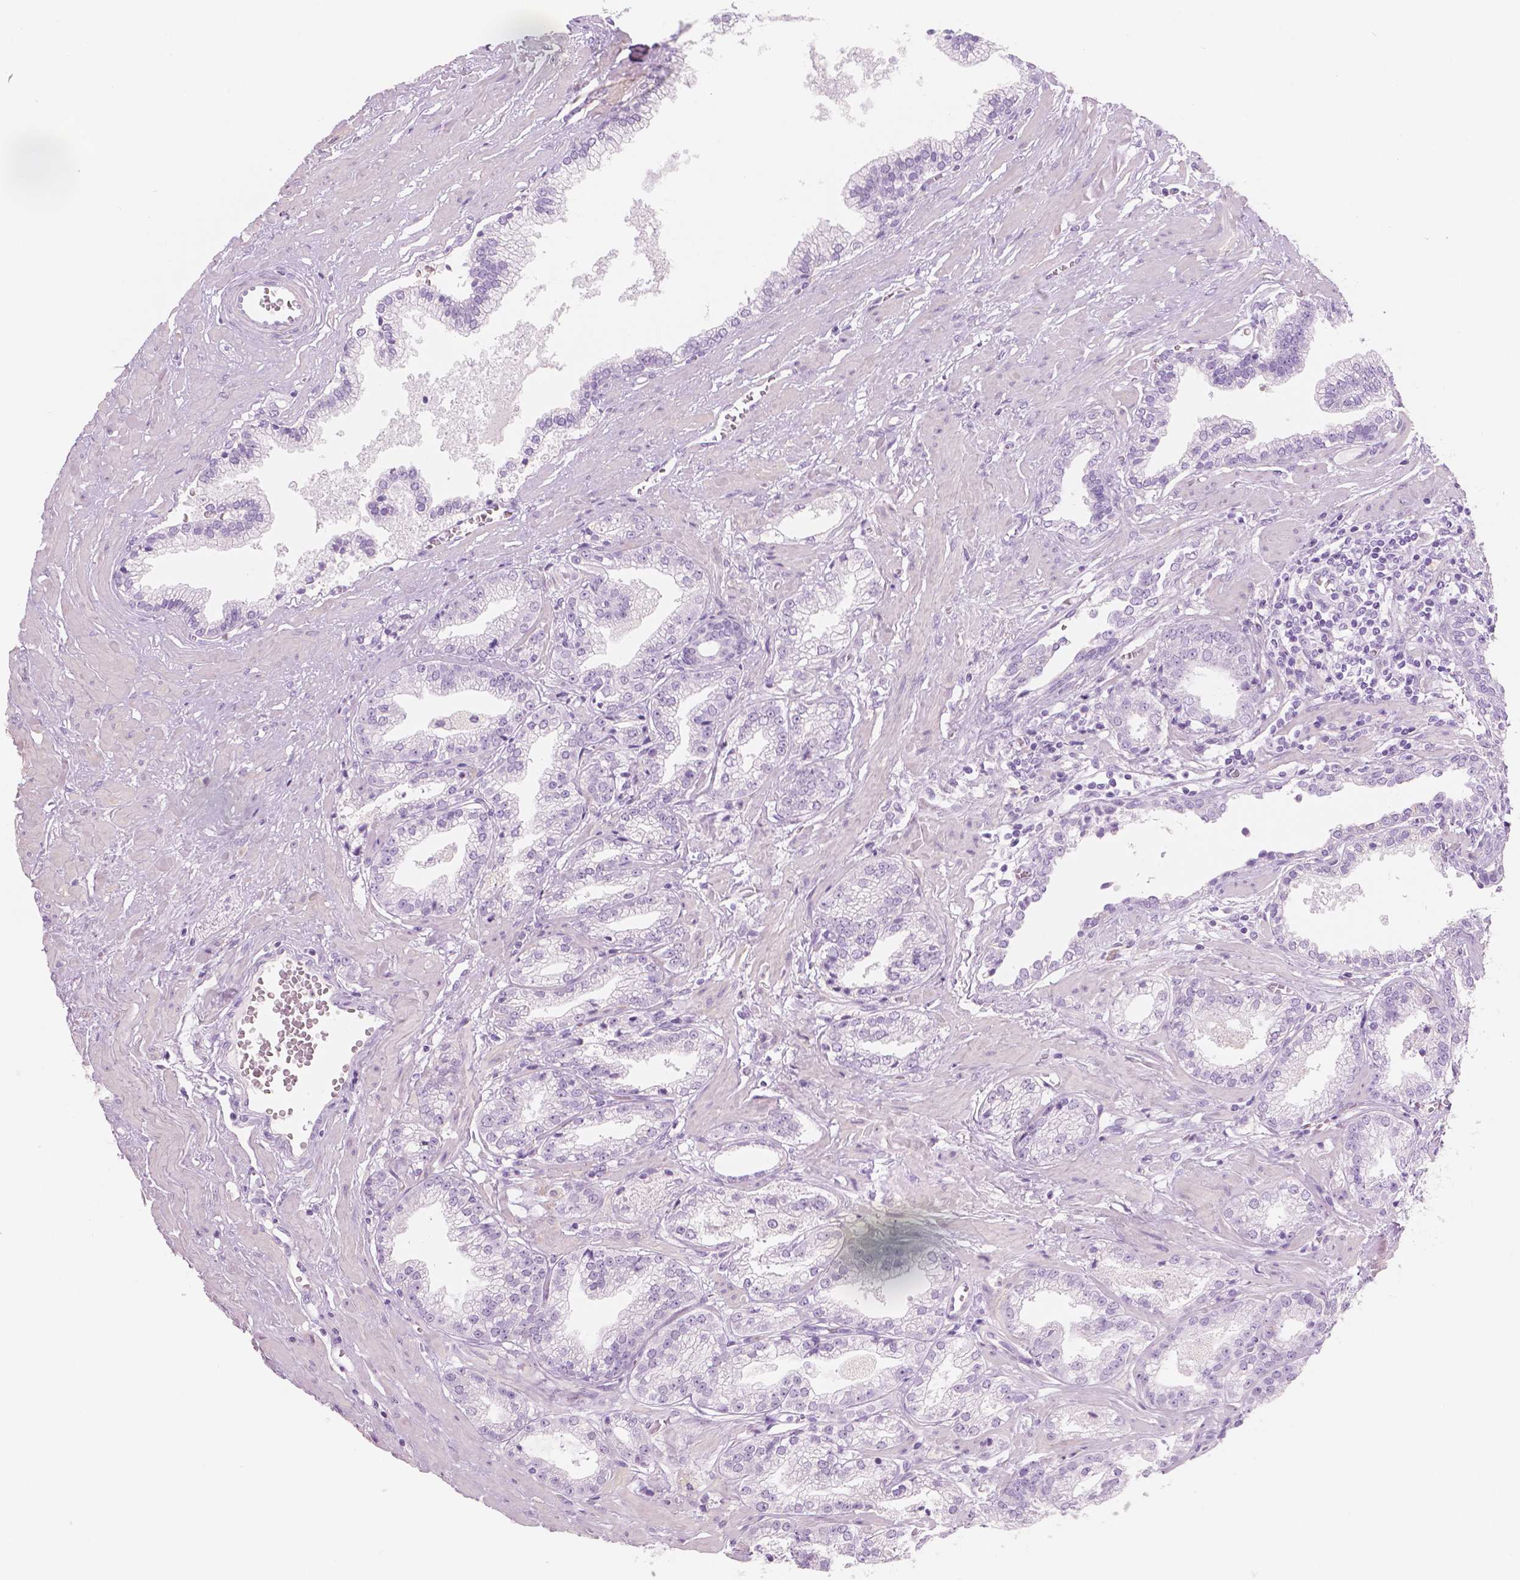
{"staining": {"intensity": "negative", "quantity": "none", "location": "none"}, "tissue": "prostate cancer", "cell_type": "Tumor cells", "image_type": "cancer", "snomed": [{"axis": "morphology", "description": "Adenocarcinoma, Low grade"}, {"axis": "topography", "description": "Prostate"}], "caption": "Immunohistochemistry of human adenocarcinoma (low-grade) (prostate) exhibits no staining in tumor cells.", "gene": "PLIN4", "patient": {"sex": "male", "age": 60}}